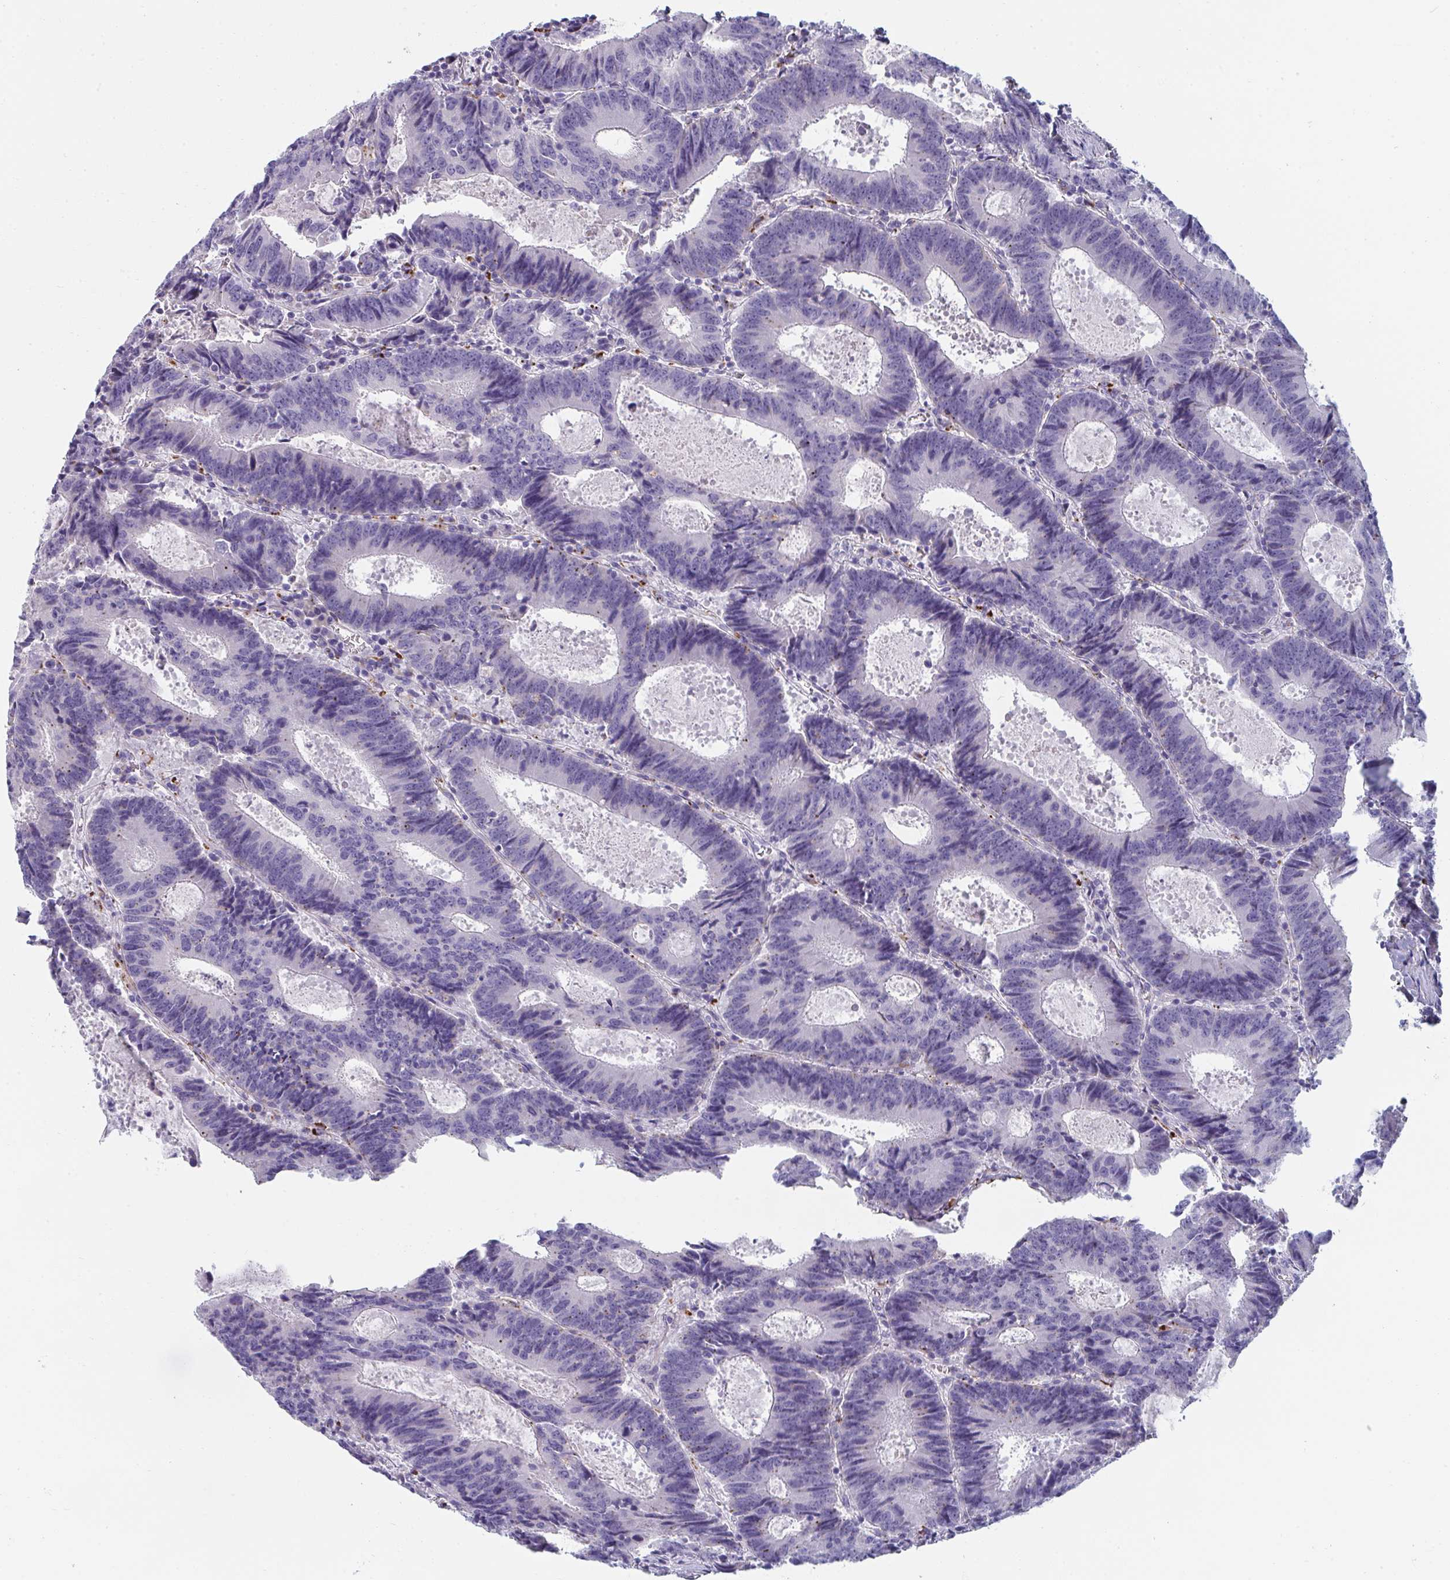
{"staining": {"intensity": "negative", "quantity": "none", "location": "none"}, "tissue": "colorectal cancer", "cell_type": "Tumor cells", "image_type": "cancer", "snomed": [{"axis": "morphology", "description": "Adenocarcinoma, NOS"}, {"axis": "topography", "description": "Colon"}], "caption": "Colorectal adenocarcinoma was stained to show a protein in brown. There is no significant positivity in tumor cells.", "gene": "EIF1AD", "patient": {"sex": "male", "age": 67}}